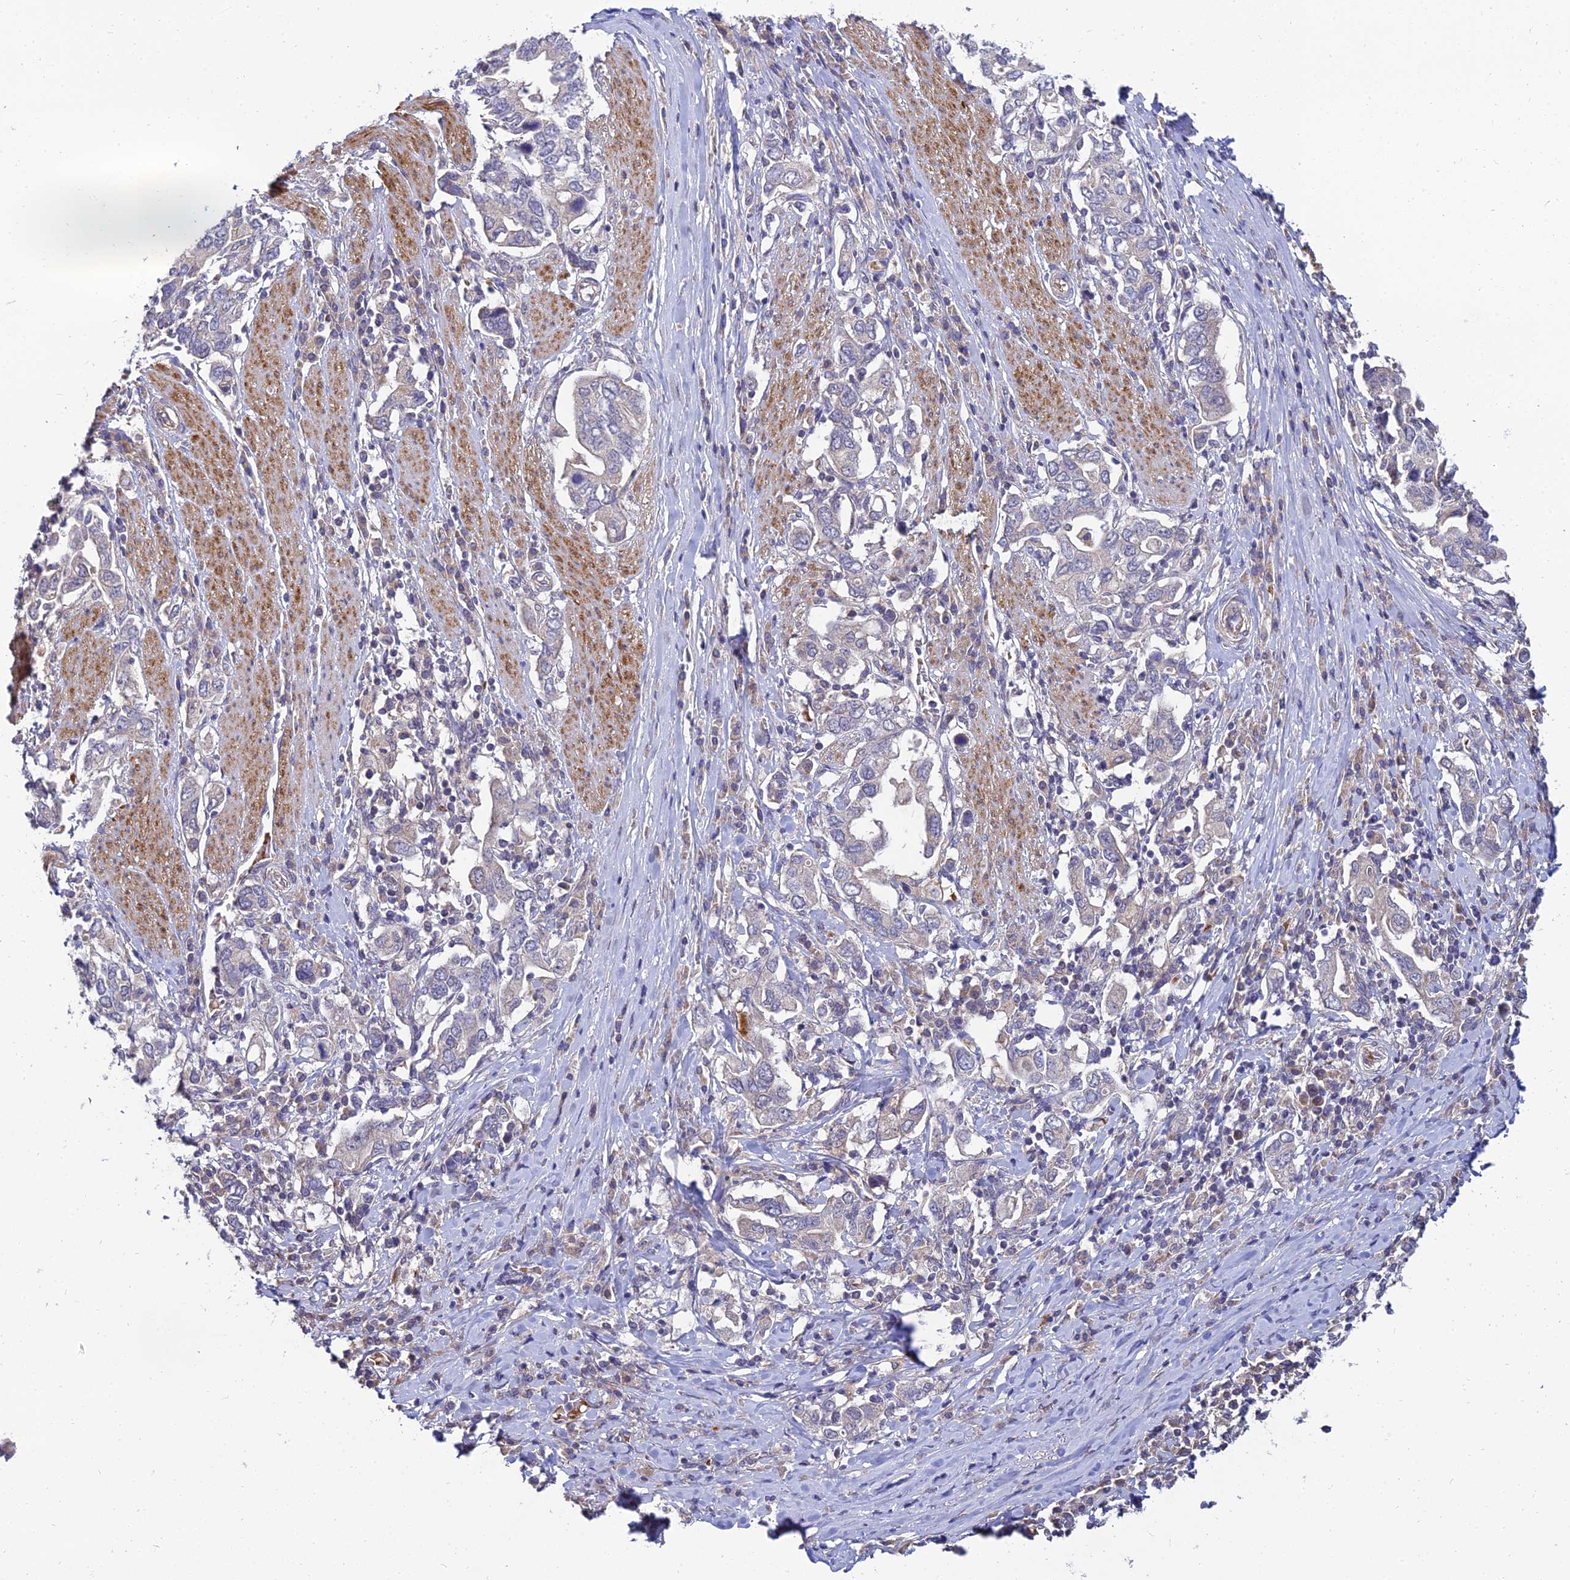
{"staining": {"intensity": "negative", "quantity": "none", "location": "none"}, "tissue": "stomach cancer", "cell_type": "Tumor cells", "image_type": "cancer", "snomed": [{"axis": "morphology", "description": "Adenocarcinoma, NOS"}, {"axis": "topography", "description": "Stomach, upper"}, {"axis": "topography", "description": "Stomach"}], "caption": "This micrograph is of stomach cancer stained with IHC to label a protein in brown with the nuclei are counter-stained blue. There is no staining in tumor cells.", "gene": "NPY", "patient": {"sex": "male", "age": 62}}